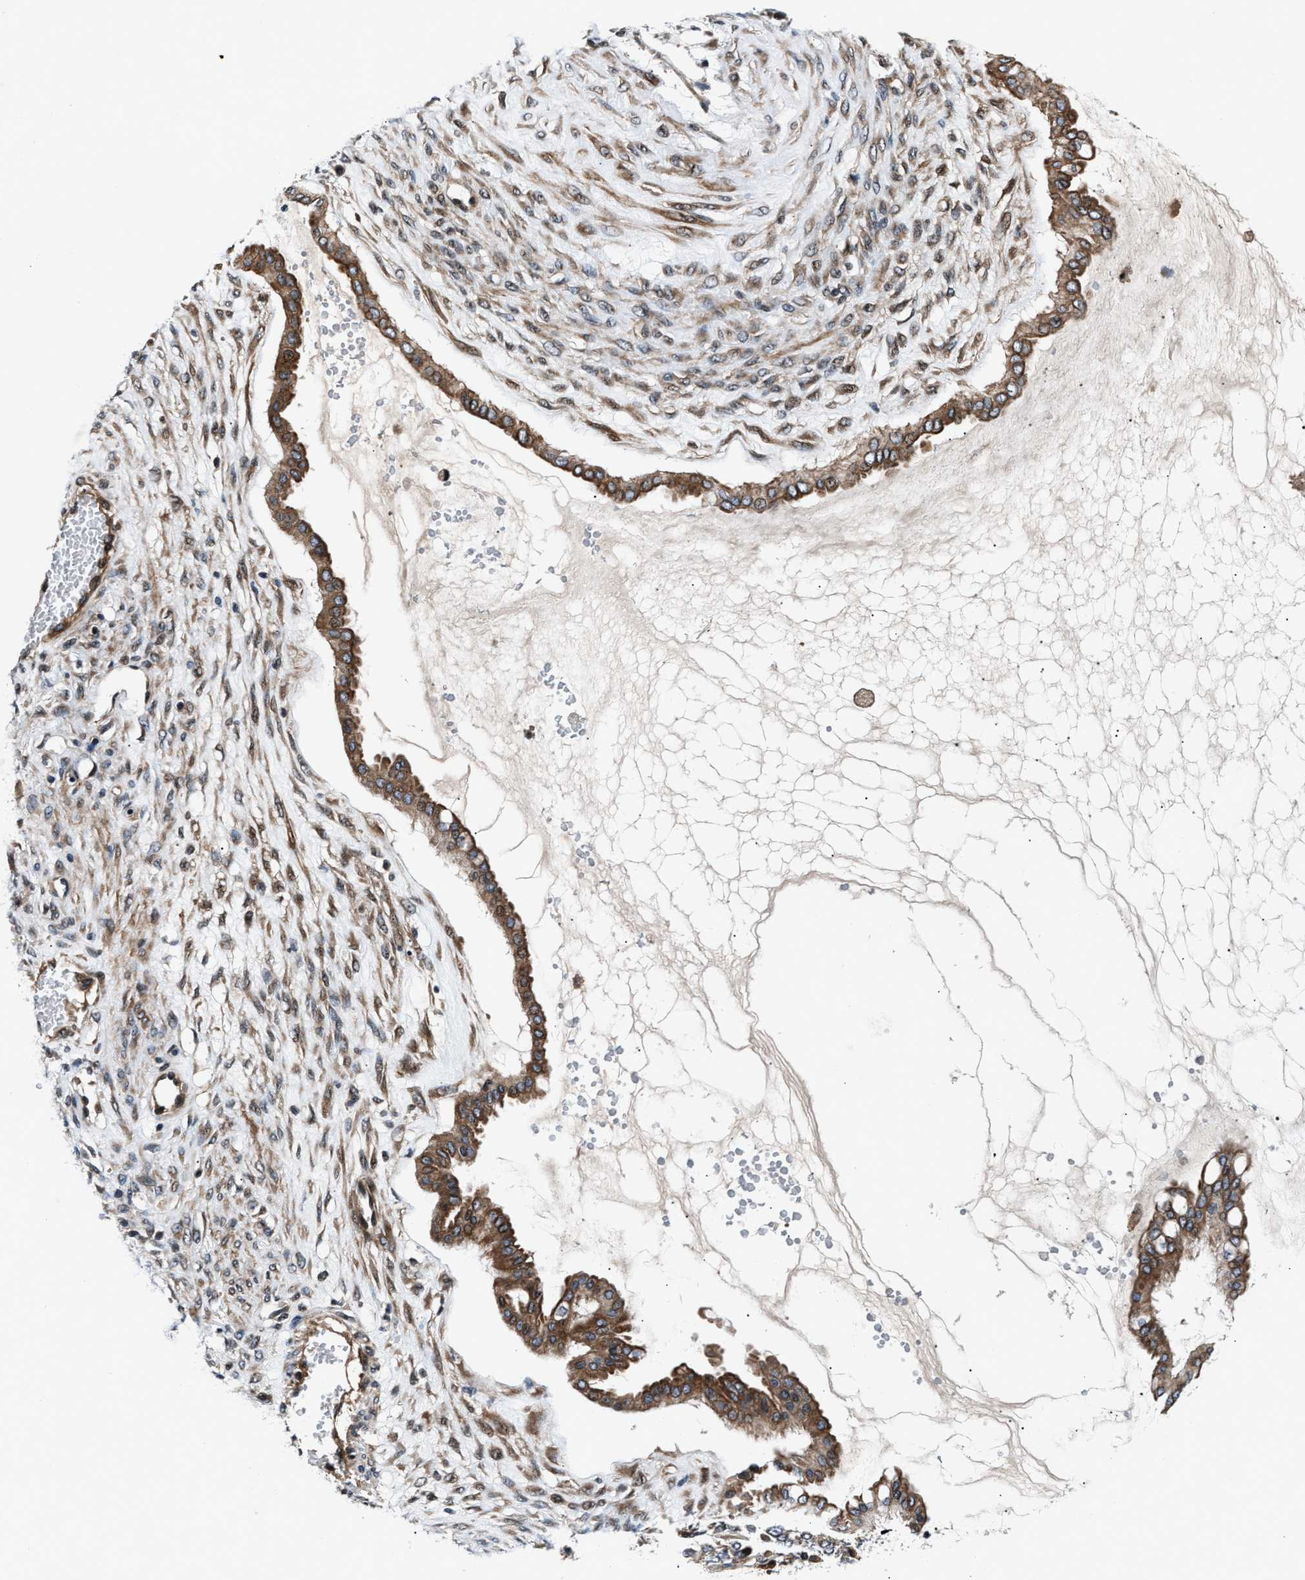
{"staining": {"intensity": "moderate", "quantity": ">75%", "location": "cytoplasmic/membranous"}, "tissue": "ovarian cancer", "cell_type": "Tumor cells", "image_type": "cancer", "snomed": [{"axis": "morphology", "description": "Cystadenocarcinoma, mucinous, NOS"}, {"axis": "topography", "description": "Ovary"}], "caption": "Immunohistochemistry of human ovarian cancer demonstrates medium levels of moderate cytoplasmic/membranous positivity in approximately >75% of tumor cells.", "gene": "DYNC2I1", "patient": {"sex": "female", "age": 73}}